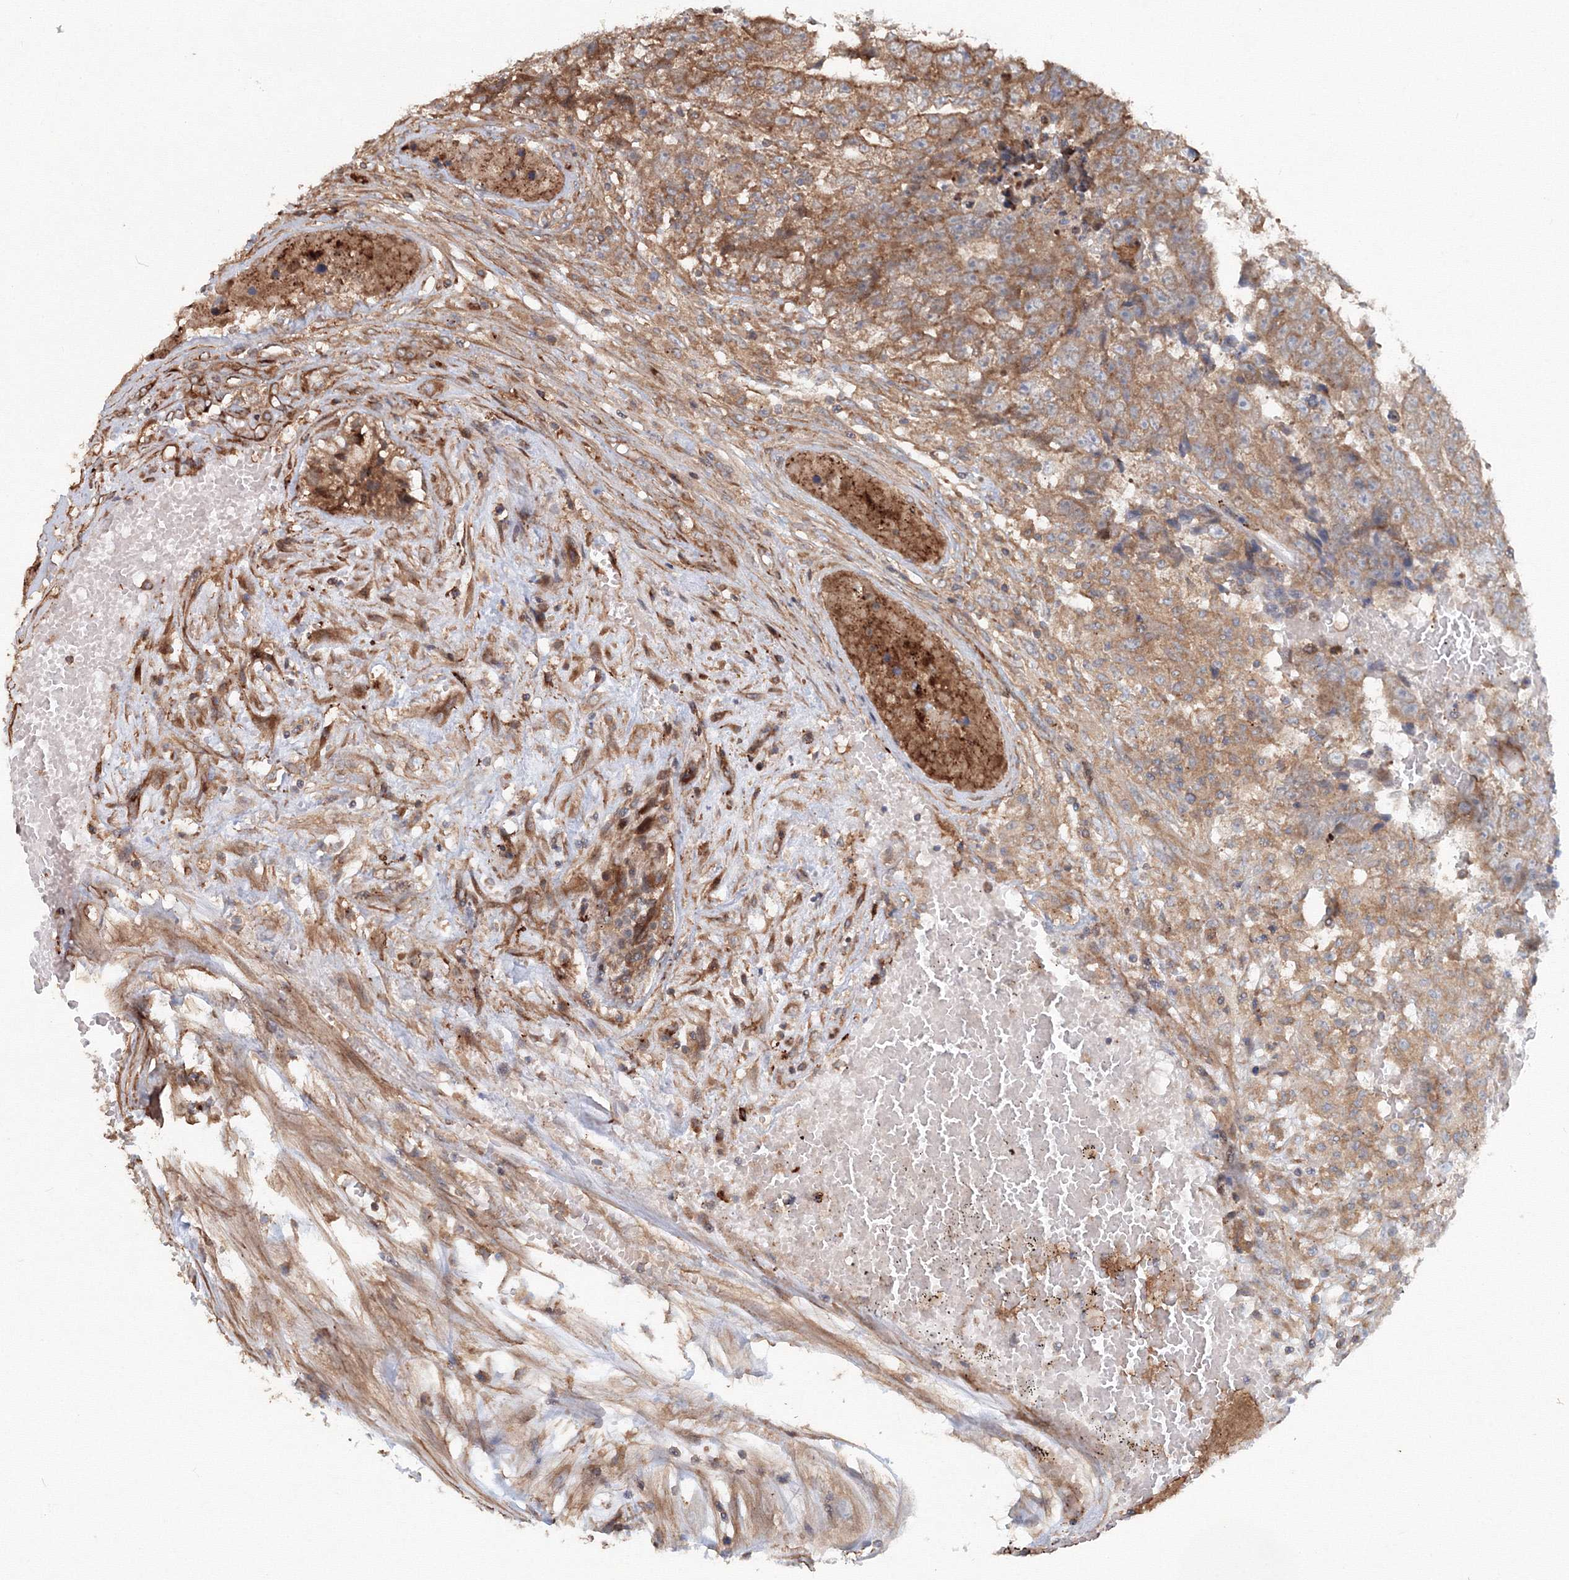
{"staining": {"intensity": "moderate", "quantity": ">75%", "location": "cytoplasmic/membranous"}, "tissue": "testis cancer", "cell_type": "Tumor cells", "image_type": "cancer", "snomed": [{"axis": "morphology", "description": "Carcinoma, Embryonal, NOS"}, {"axis": "topography", "description": "Testis"}], "caption": "Testis embryonal carcinoma stained for a protein (brown) displays moderate cytoplasmic/membranous positive positivity in approximately >75% of tumor cells.", "gene": "EXOC1", "patient": {"sex": "male", "age": 25}}